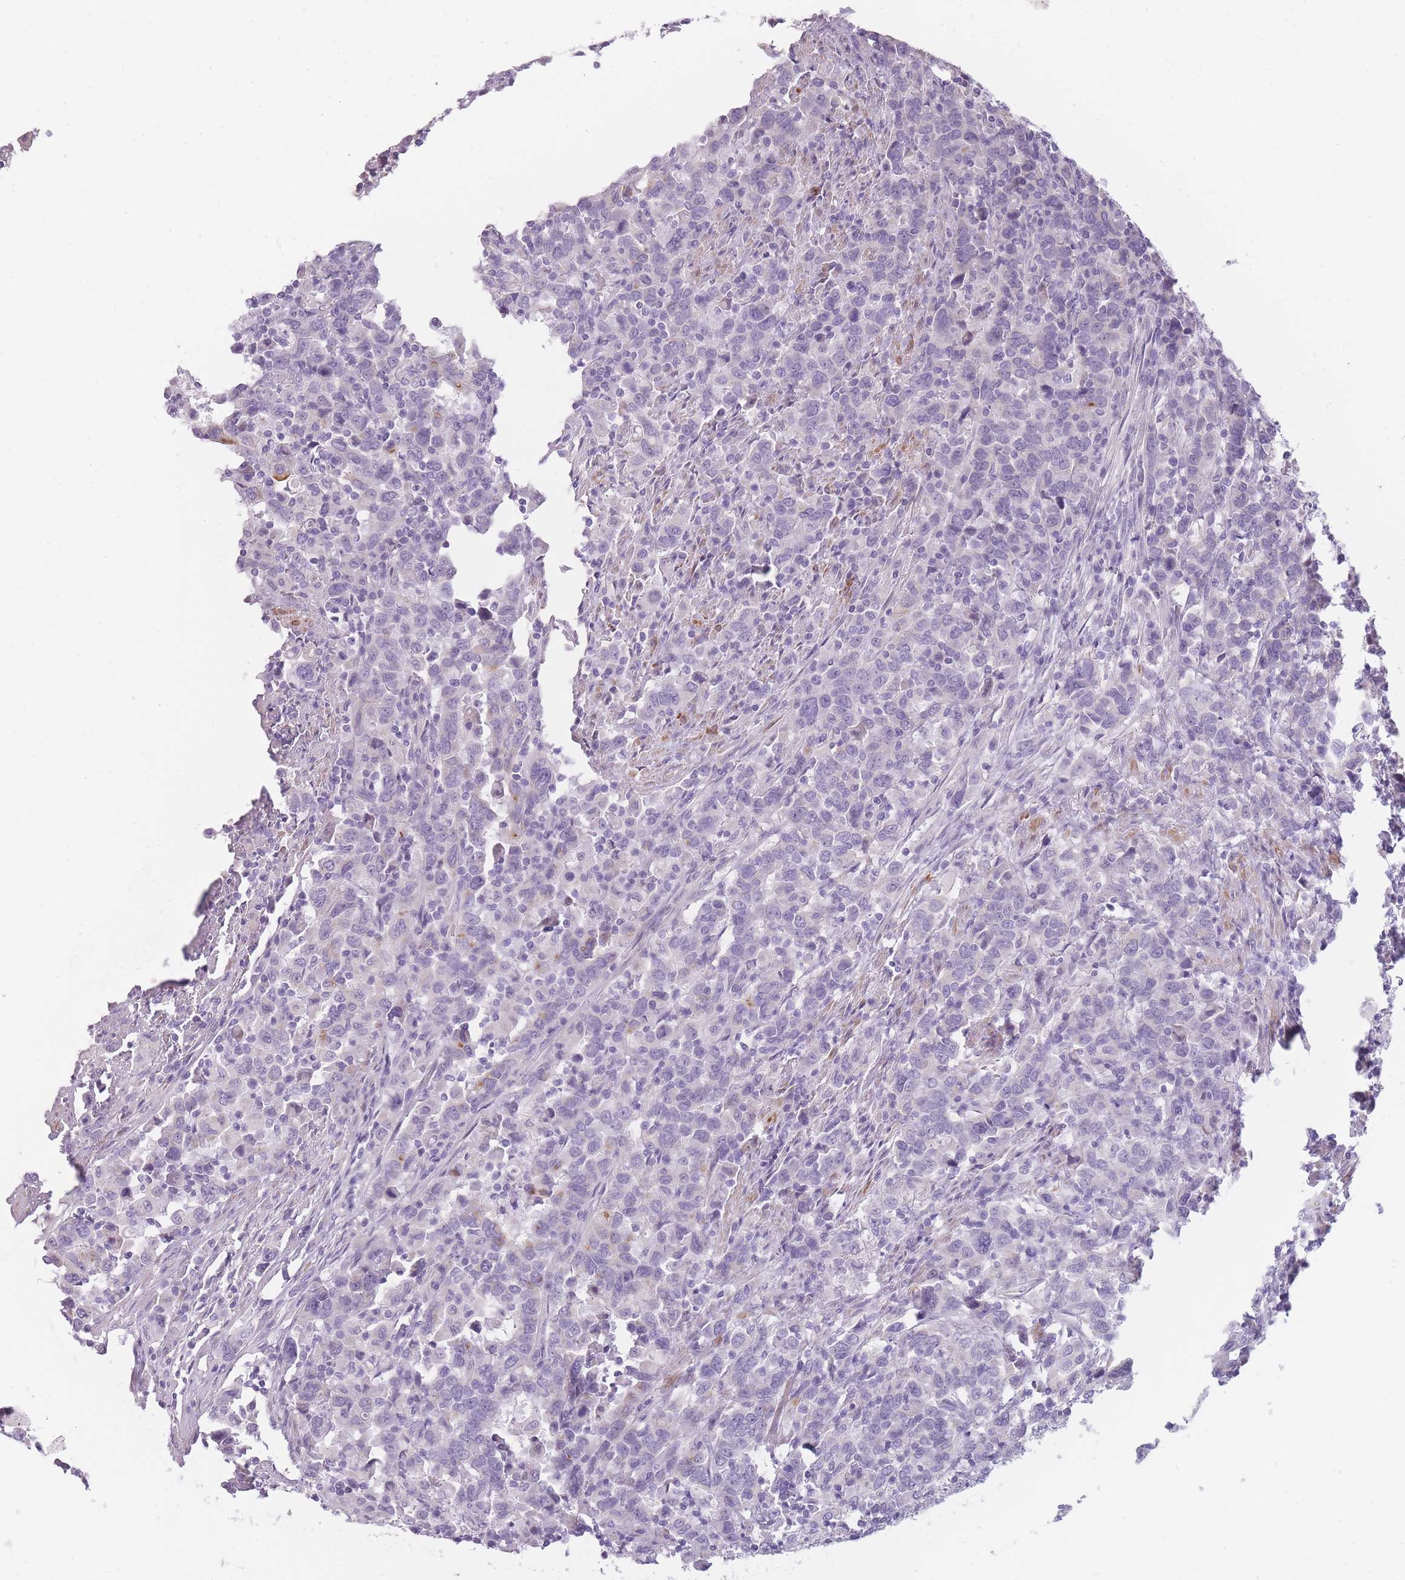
{"staining": {"intensity": "negative", "quantity": "none", "location": "none"}, "tissue": "urothelial cancer", "cell_type": "Tumor cells", "image_type": "cancer", "snomed": [{"axis": "morphology", "description": "Urothelial carcinoma, High grade"}, {"axis": "topography", "description": "Urinary bladder"}], "caption": "Protein analysis of urothelial cancer reveals no significant positivity in tumor cells. (DAB immunohistochemistry, high magnification).", "gene": "TMEM236", "patient": {"sex": "male", "age": 61}}